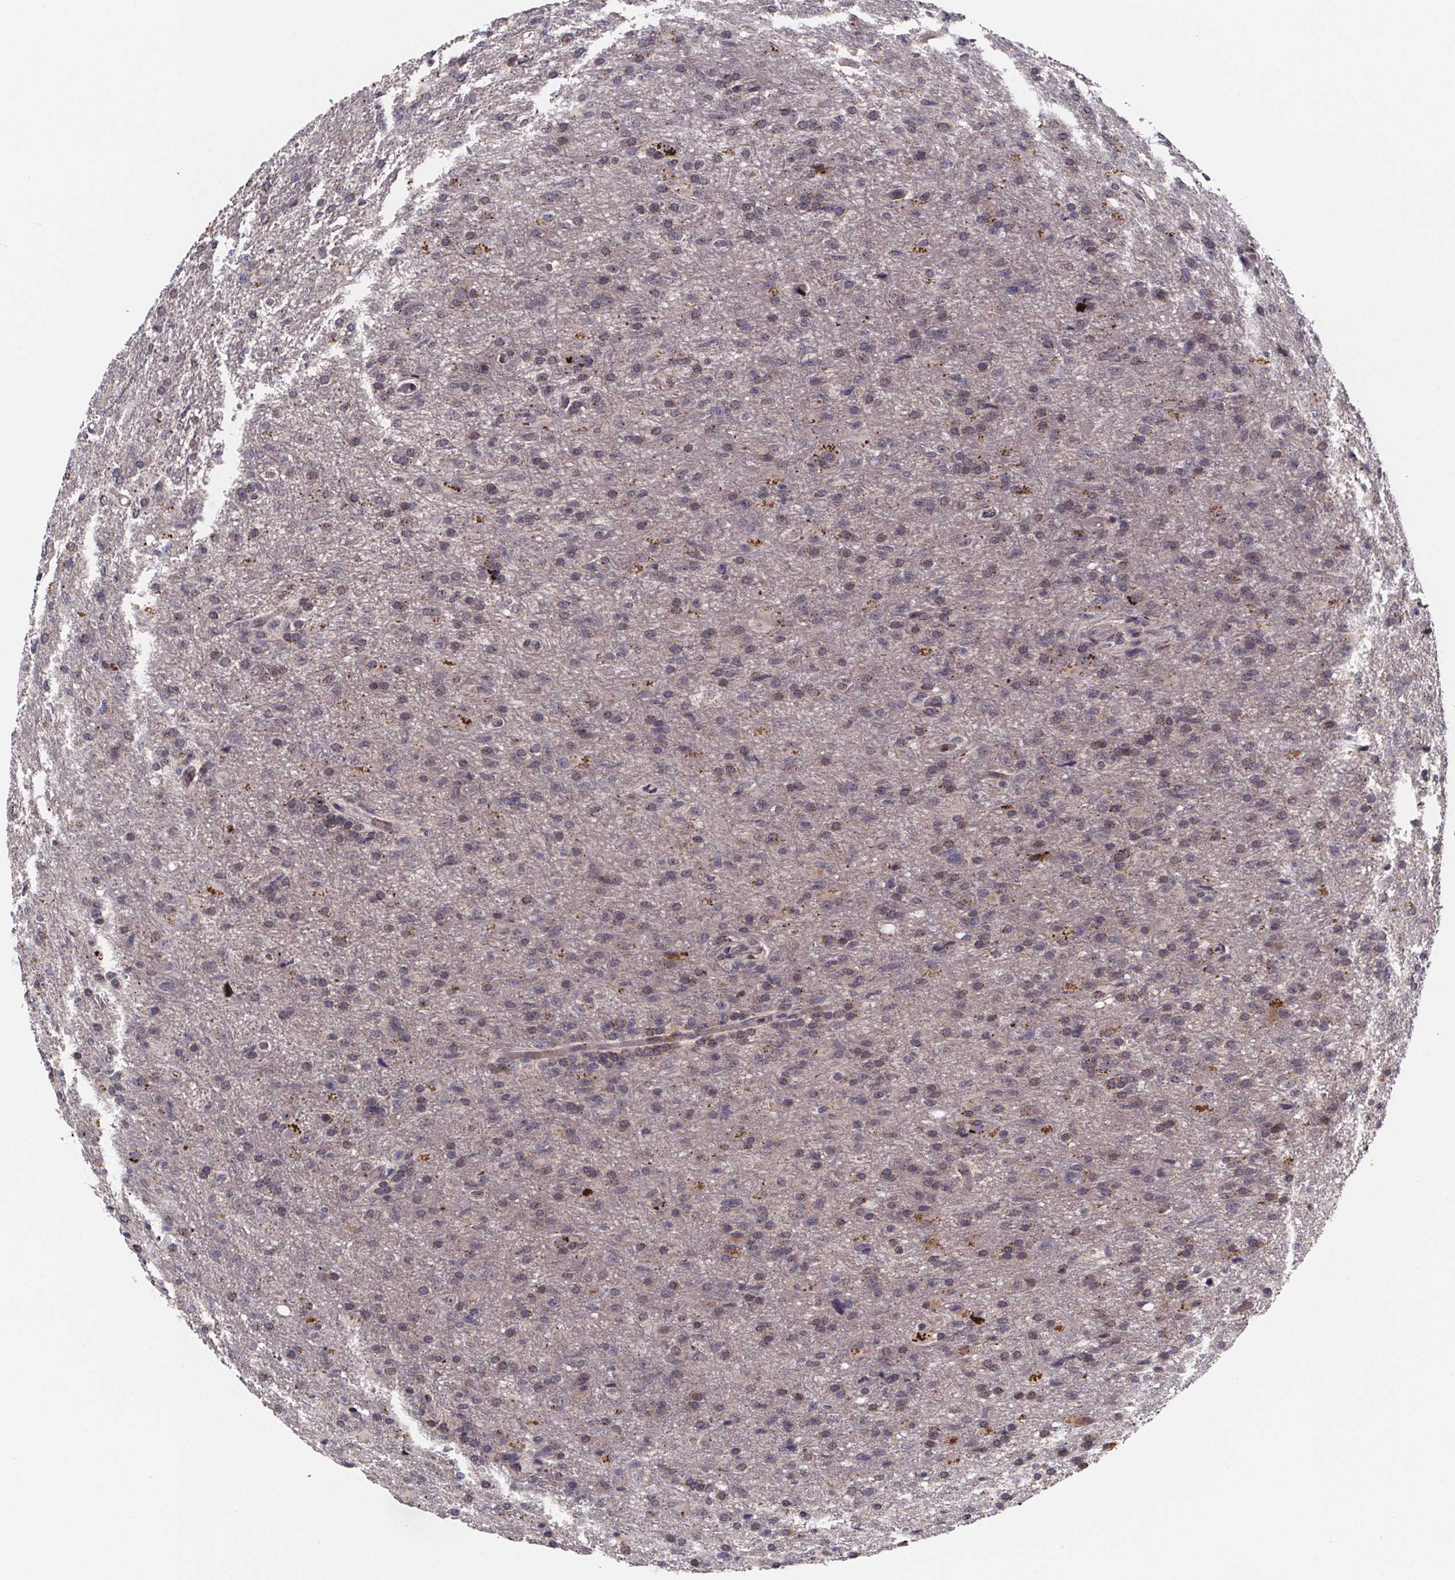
{"staining": {"intensity": "negative", "quantity": "none", "location": "none"}, "tissue": "glioma", "cell_type": "Tumor cells", "image_type": "cancer", "snomed": [{"axis": "morphology", "description": "Glioma, malignant, High grade"}, {"axis": "topography", "description": "Brain"}], "caption": "Tumor cells are negative for brown protein staining in high-grade glioma (malignant).", "gene": "NDST1", "patient": {"sex": "male", "age": 68}}